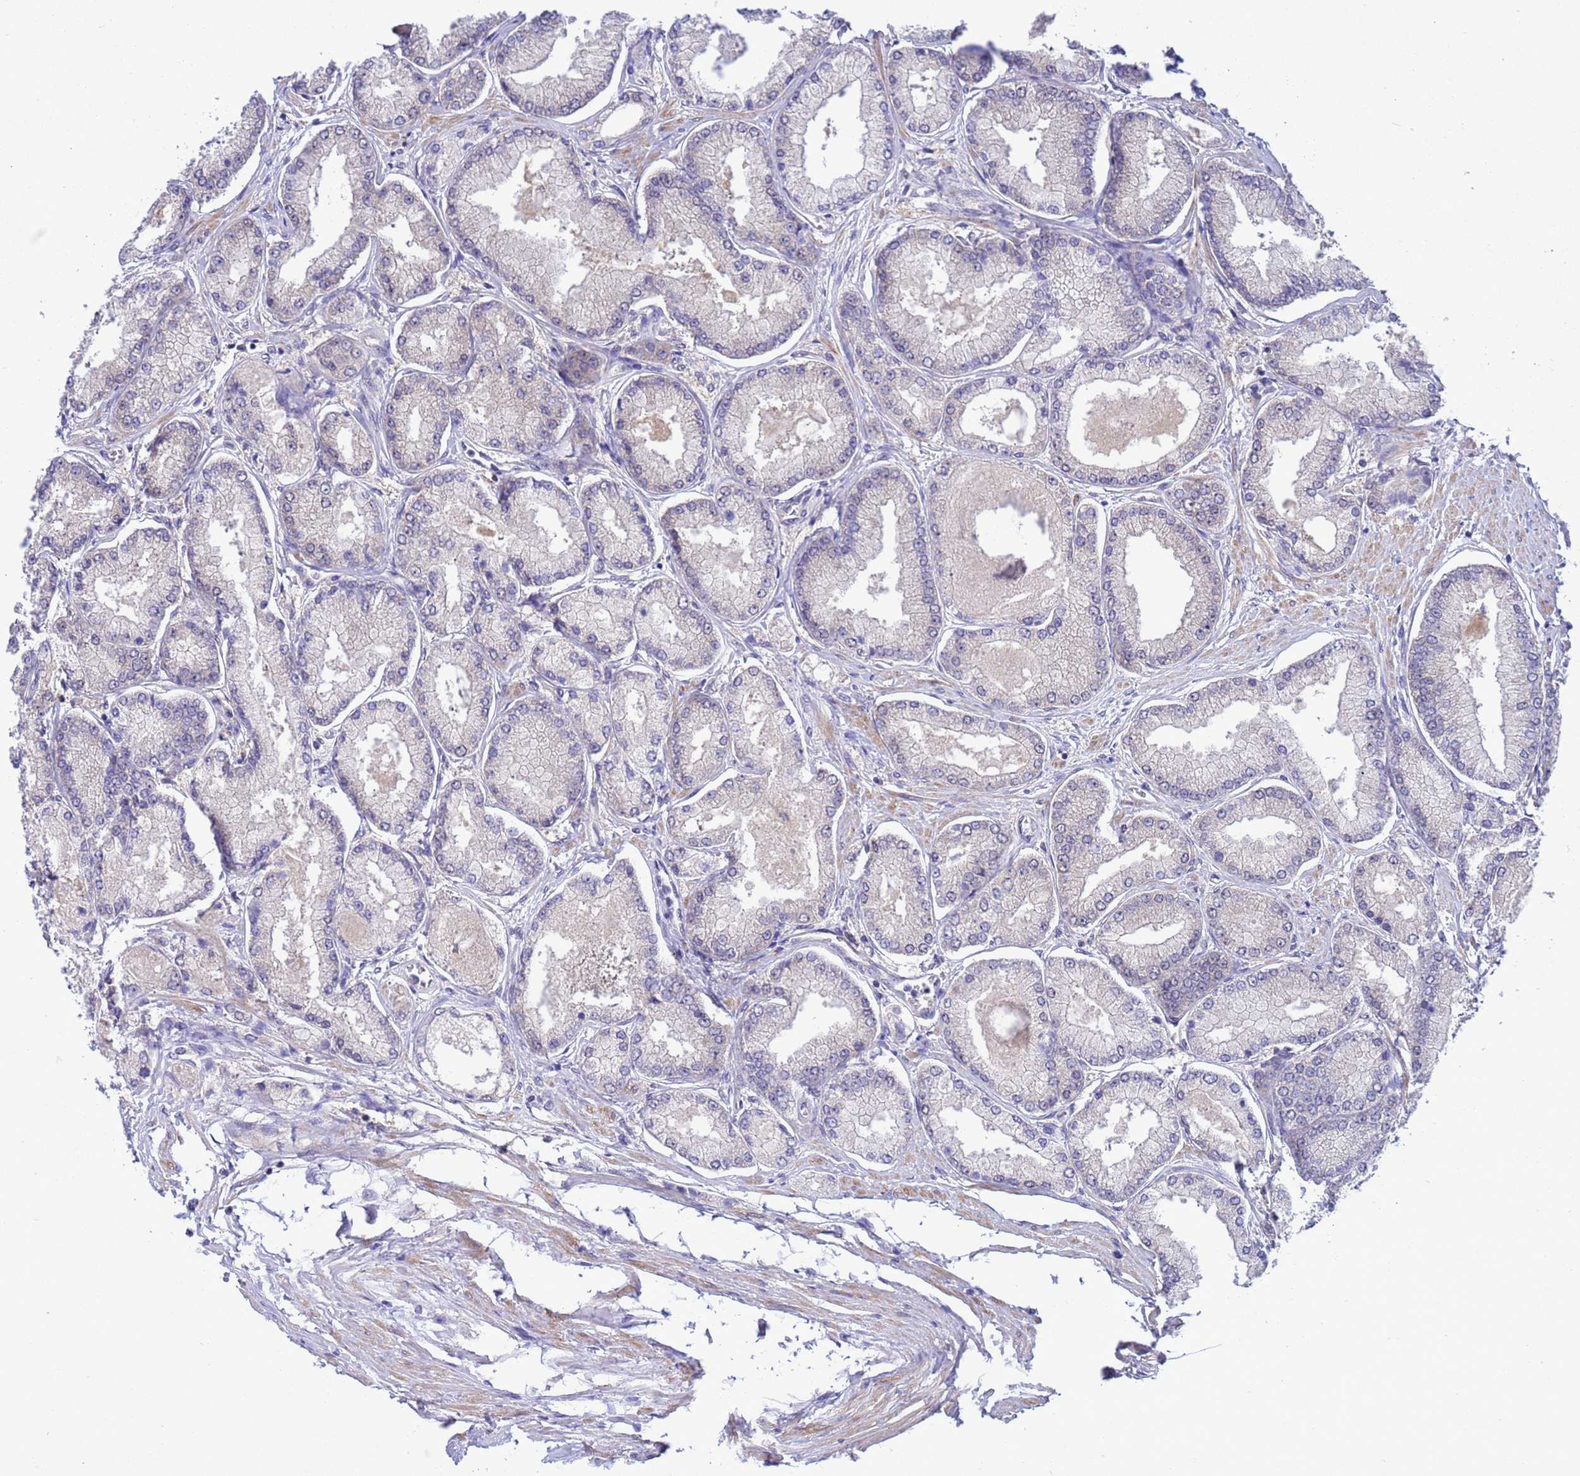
{"staining": {"intensity": "negative", "quantity": "none", "location": "none"}, "tissue": "prostate cancer", "cell_type": "Tumor cells", "image_type": "cancer", "snomed": [{"axis": "morphology", "description": "Adenocarcinoma, Low grade"}, {"axis": "topography", "description": "Prostate"}], "caption": "Immunohistochemical staining of prostate low-grade adenocarcinoma exhibits no significant expression in tumor cells. Nuclei are stained in blue.", "gene": "ZNF461", "patient": {"sex": "male", "age": 74}}